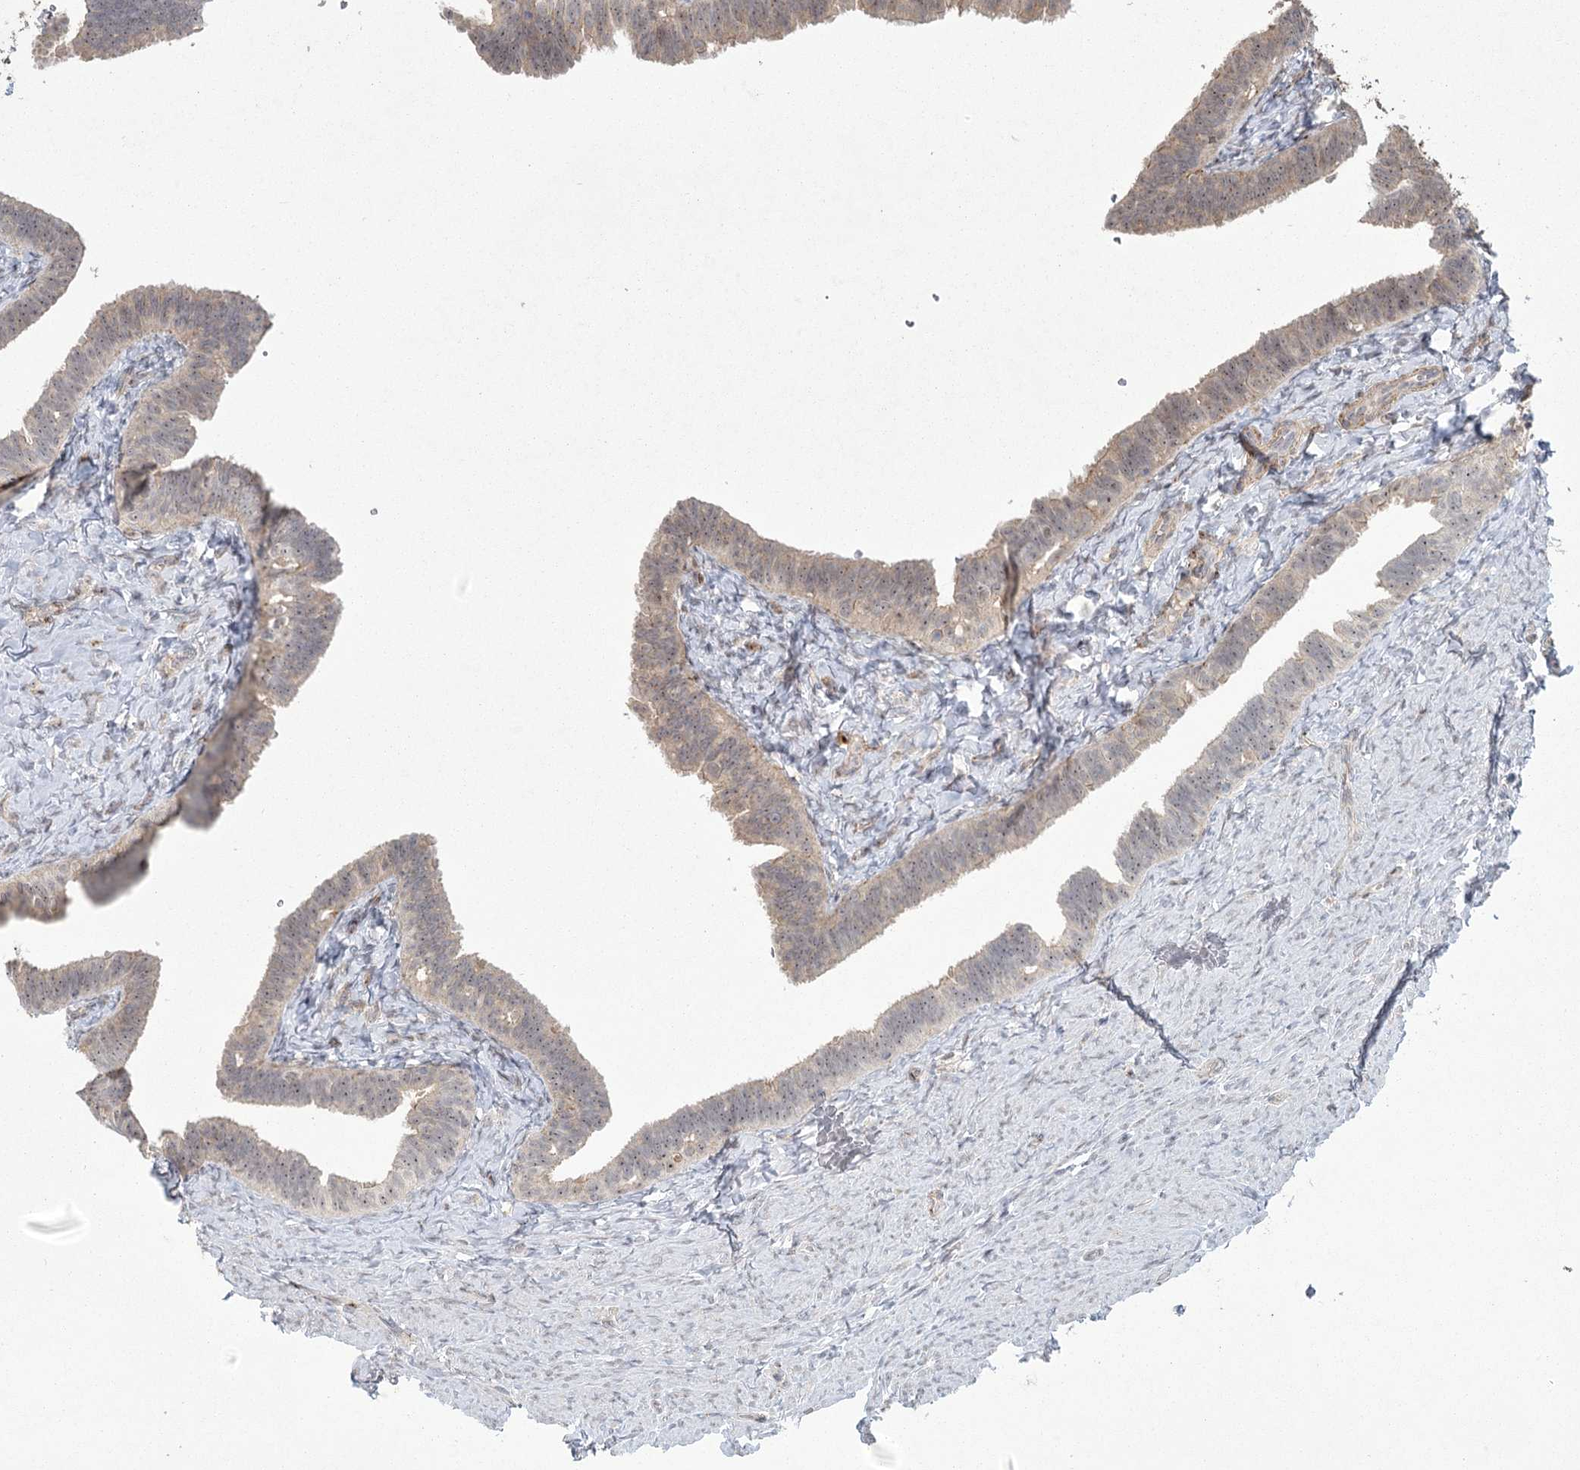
{"staining": {"intensity": "weak", "quantity": "25%-75%", "location": "cytoplasmic/membranous,nuclear"}, "tissue": "fallopian tube", "cell_type": "Glandular cells", "image_type": "normal", "snomed": [{"axis": "morphology", "description": "Normal tissue, NOS"}, {"axis": "topography", "description": "Fallopian tube"}], "caption": "Immunohistochemical staining of normal human fallopian tube demonstrates 25%-75% levels of weak cytoplasmic/membranous,nuclear protein staining in approximately 25%-75% of glandular cells.", "gene": "PARM1", "patient": {"sex": "female", "age": 39}}